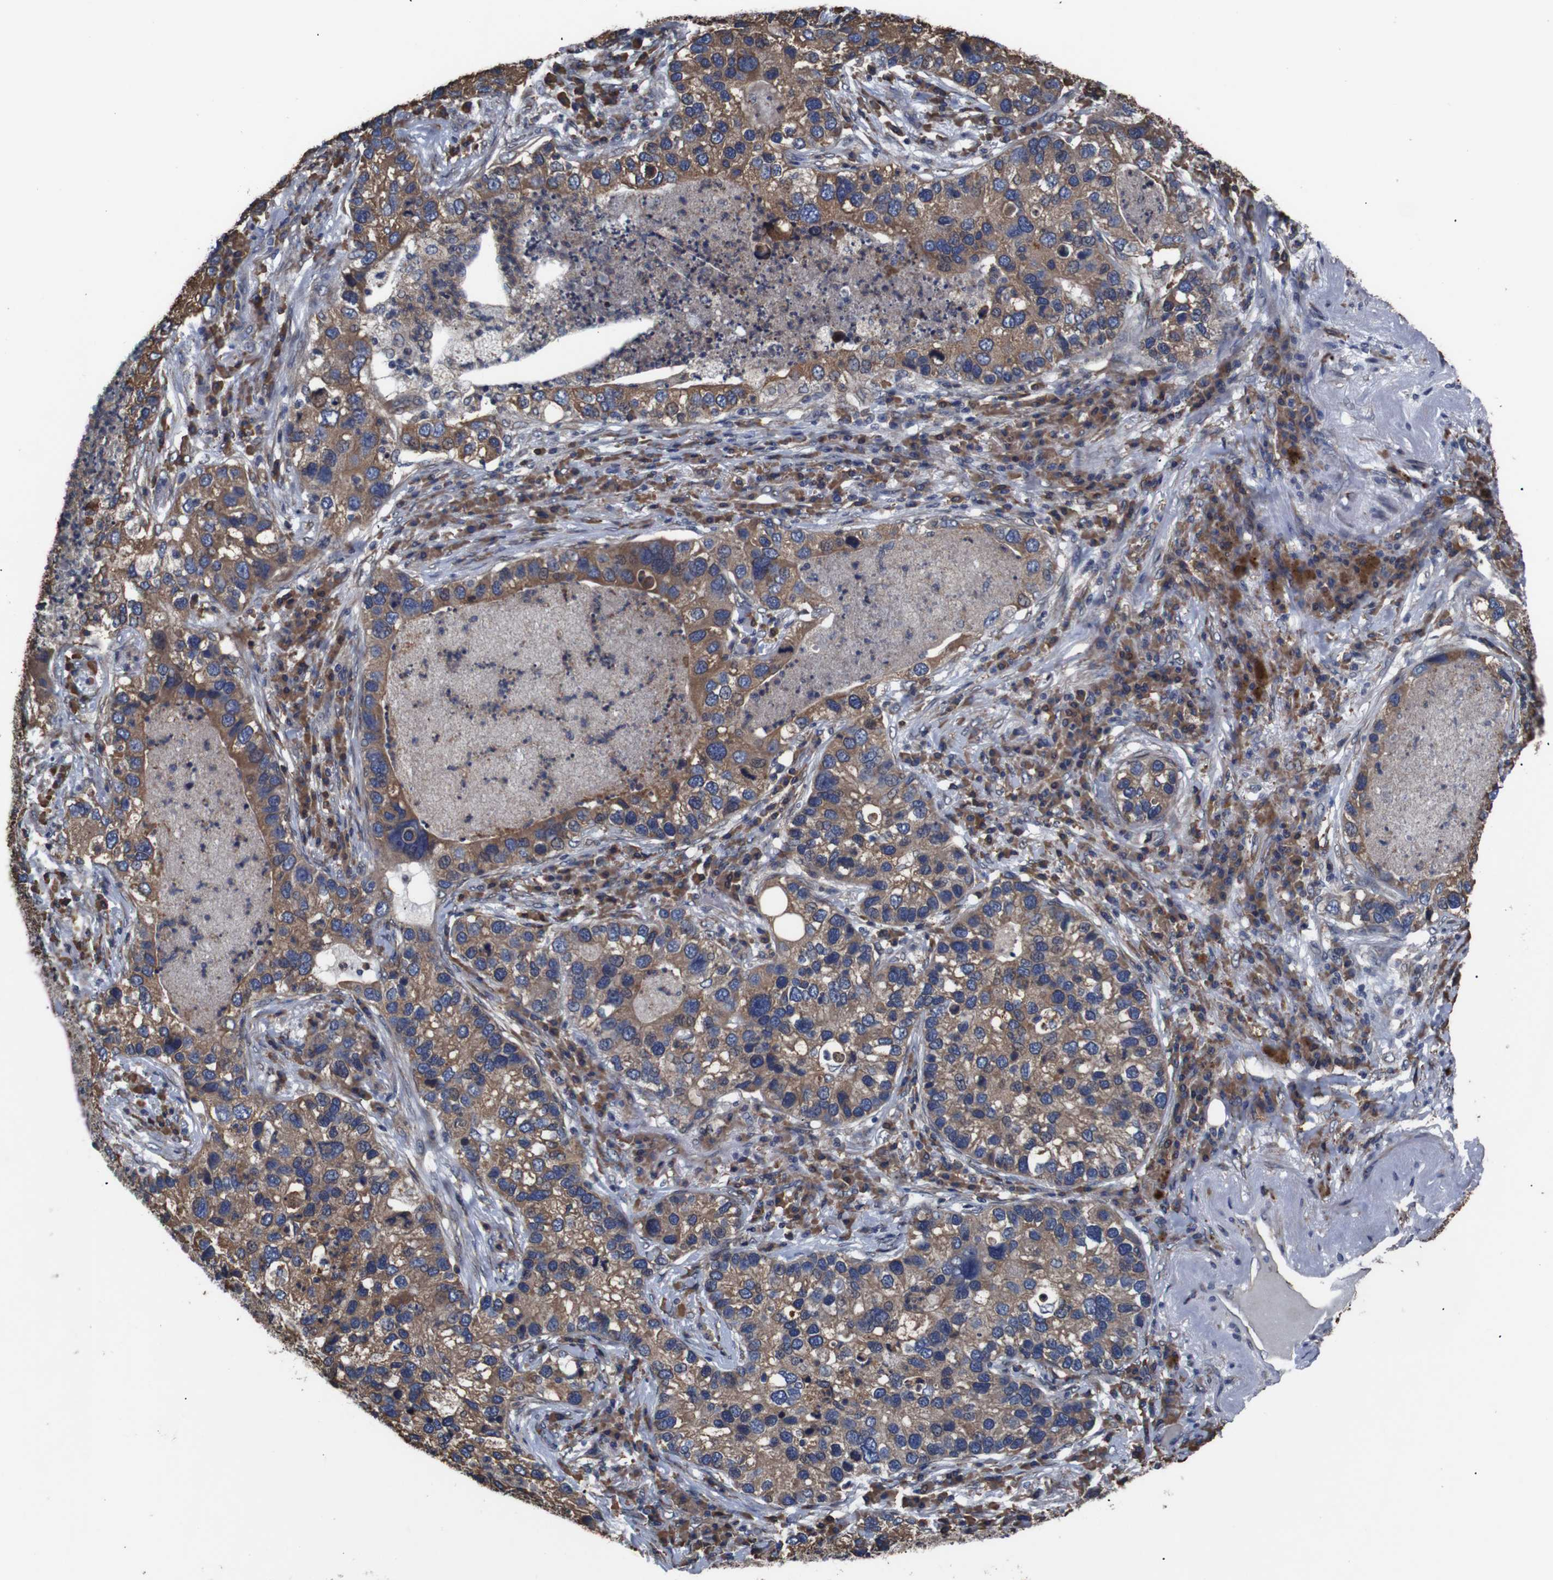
{"staining": {"intensity": "moderate", "quantity": ">75%", "location": "cytoplasmic/membranous"}, "tissue": "lung cancer", "cell_type": "Tumor cells", "image_type": "cancer", "snomed": [{"axis": "morphology", "description": "Normal tissue, NOS"}, {"axis": "morphology", "description": "Adenocarcinoma, NOS"}, {"axis": "topography", "description": "Bronchus"}, {"axis": "topography", "description": "Lung"}], "caption": "There is medium levels of moderate cytoplasmic/membranous positivity in tumor cells of lung cancer (adenocarcinoma), as demonstrated by immunohistochemical staining (brown color).", "gene": "SIGMAR1", "patient": {"sex": "male", "age": 54}}